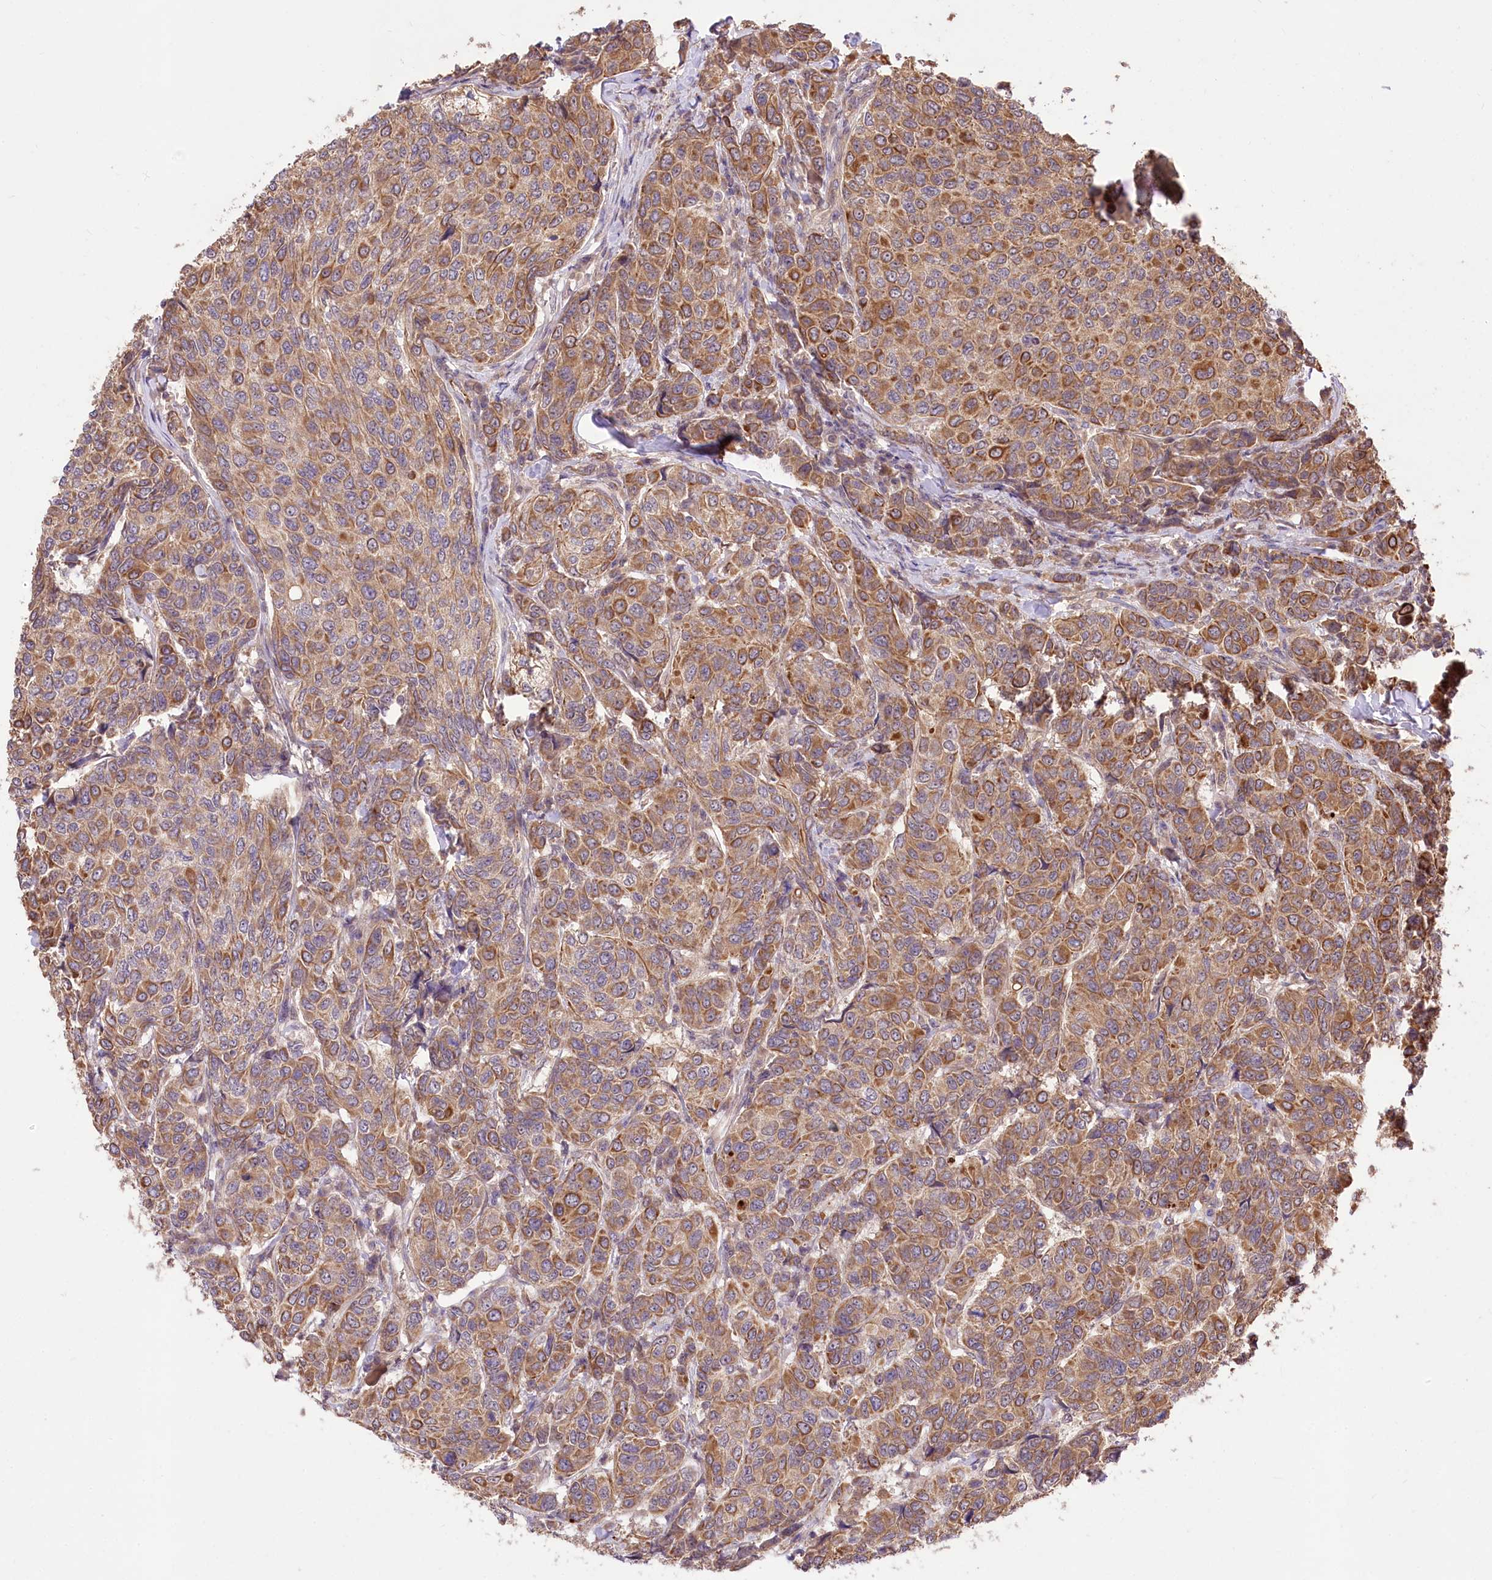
{"staining": {"intensity": "moderate", "quantity": ">75%", "location": "cytoplasmic/membranous"}, "tissue": "breast cancer", "cell_type": "Tumor cells", "image_type": "cancer", "snomed": [{"axis": "morphology", "description": "Duct carcinoma"}, {"axis": "topography", "description": "Breast"}], "caption": "A micrograph of human breast invasive ductal carcinoma stained for a protein shows moderate cytoplasmic/membranous brown staining in tumor cells. The staining was performed using DAB (3,3'-diaminobenzidine) to visualize the protein expression in brown, while the nuclei were stained in blue with hematoxylin (Magnification: 20x).", "gene": "HELT", "patient": {"sex": "female", "age": 55}}